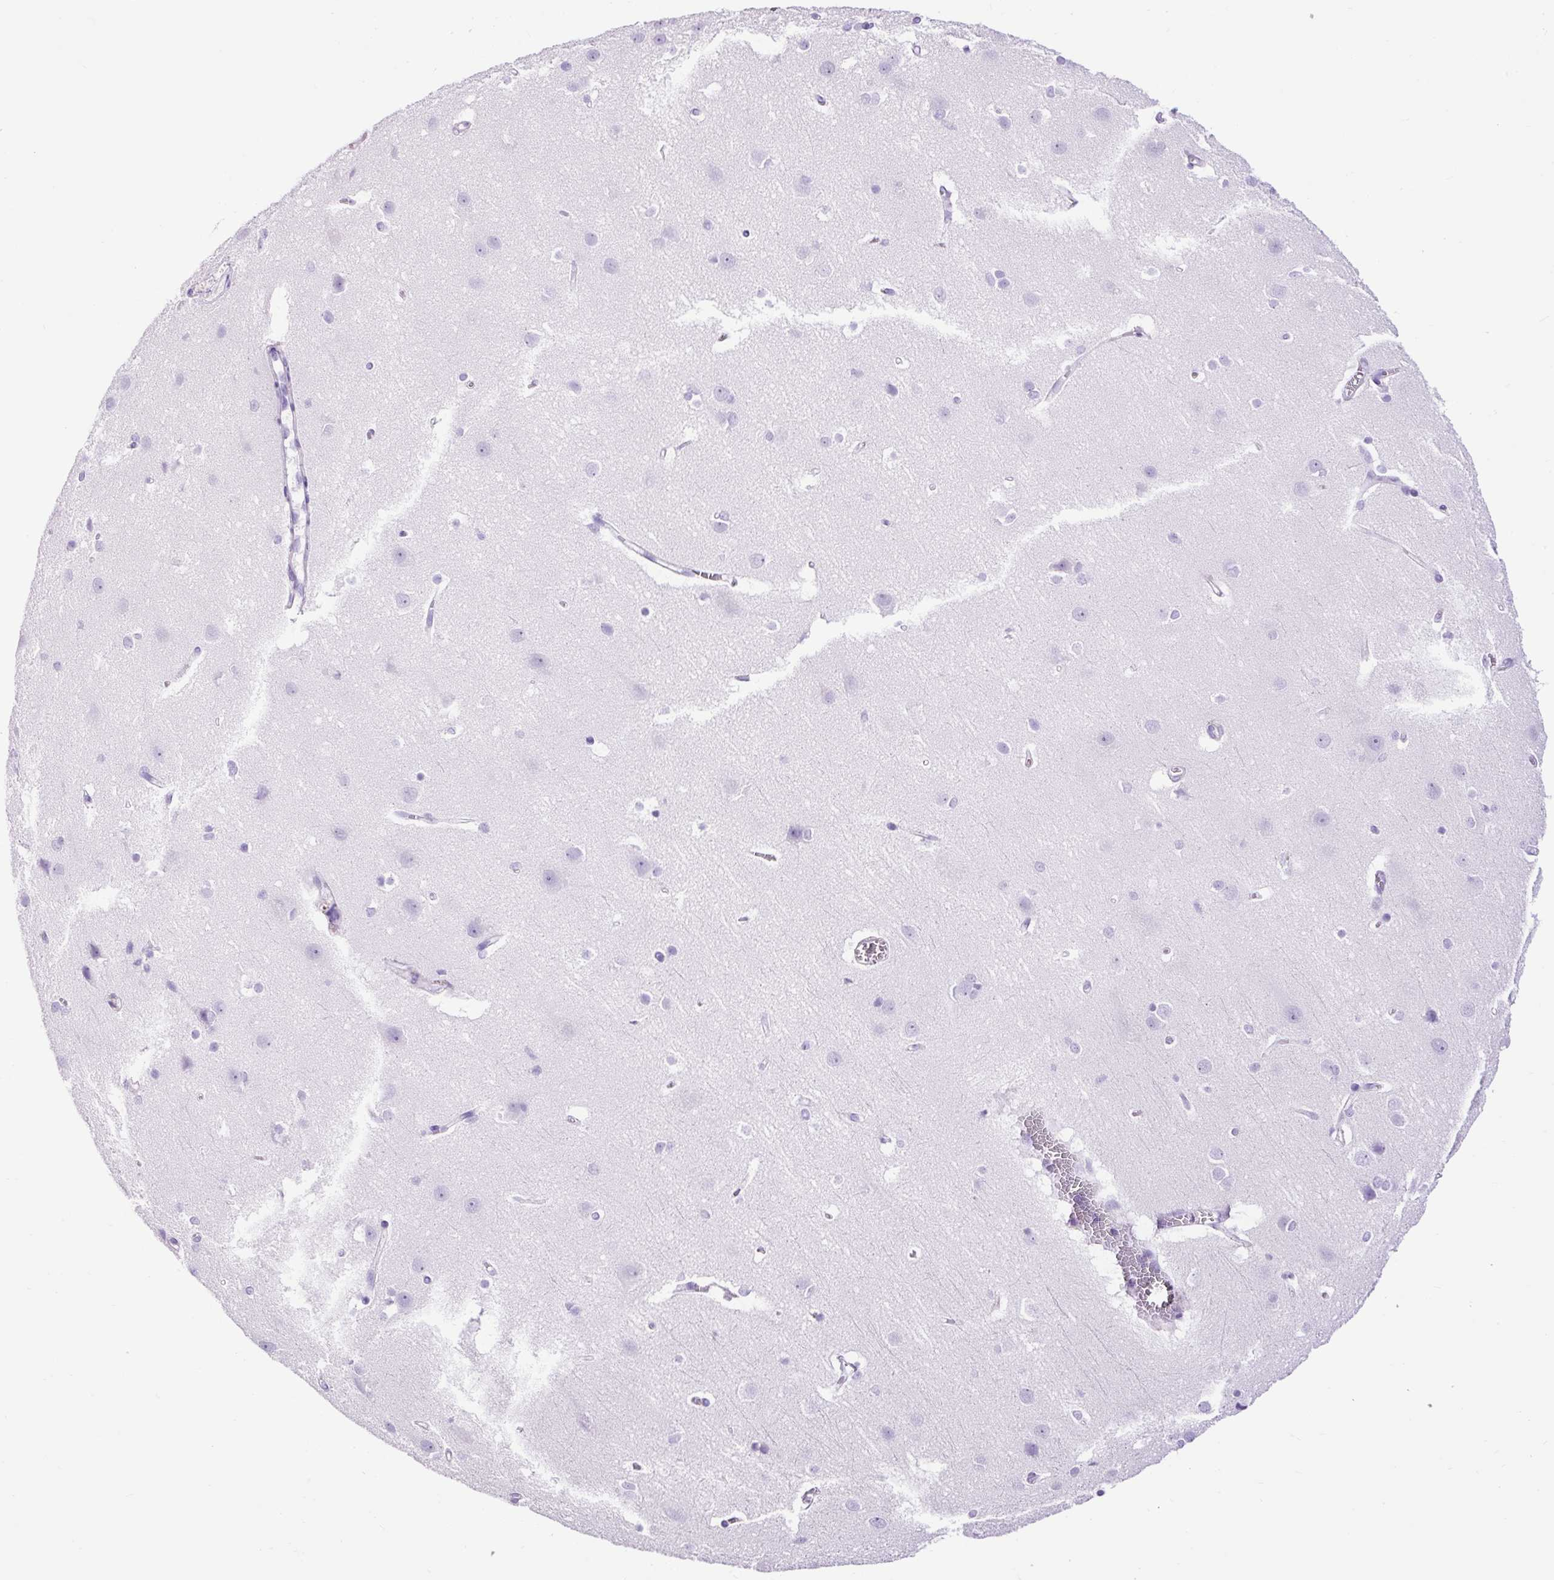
{"staining": {"intensity": "negative", "quantity": "none", "location": "none"}, "tissue": "cerebral cortex", "cell_type": "Endothelial cells", "image_type": "normal", "snomed": [{"axis": "morphology", "description": "Normal tissue, NOS"}, {"axis": "topography", "description": "Cerebral cortex"}], "caption": "Immunohistochemistry (IHC) of normal human cerebral cortex displays no positivity in endothelial cells.", "gene": "PDIA2", "patient": {"sex": "male", "age": 37}}